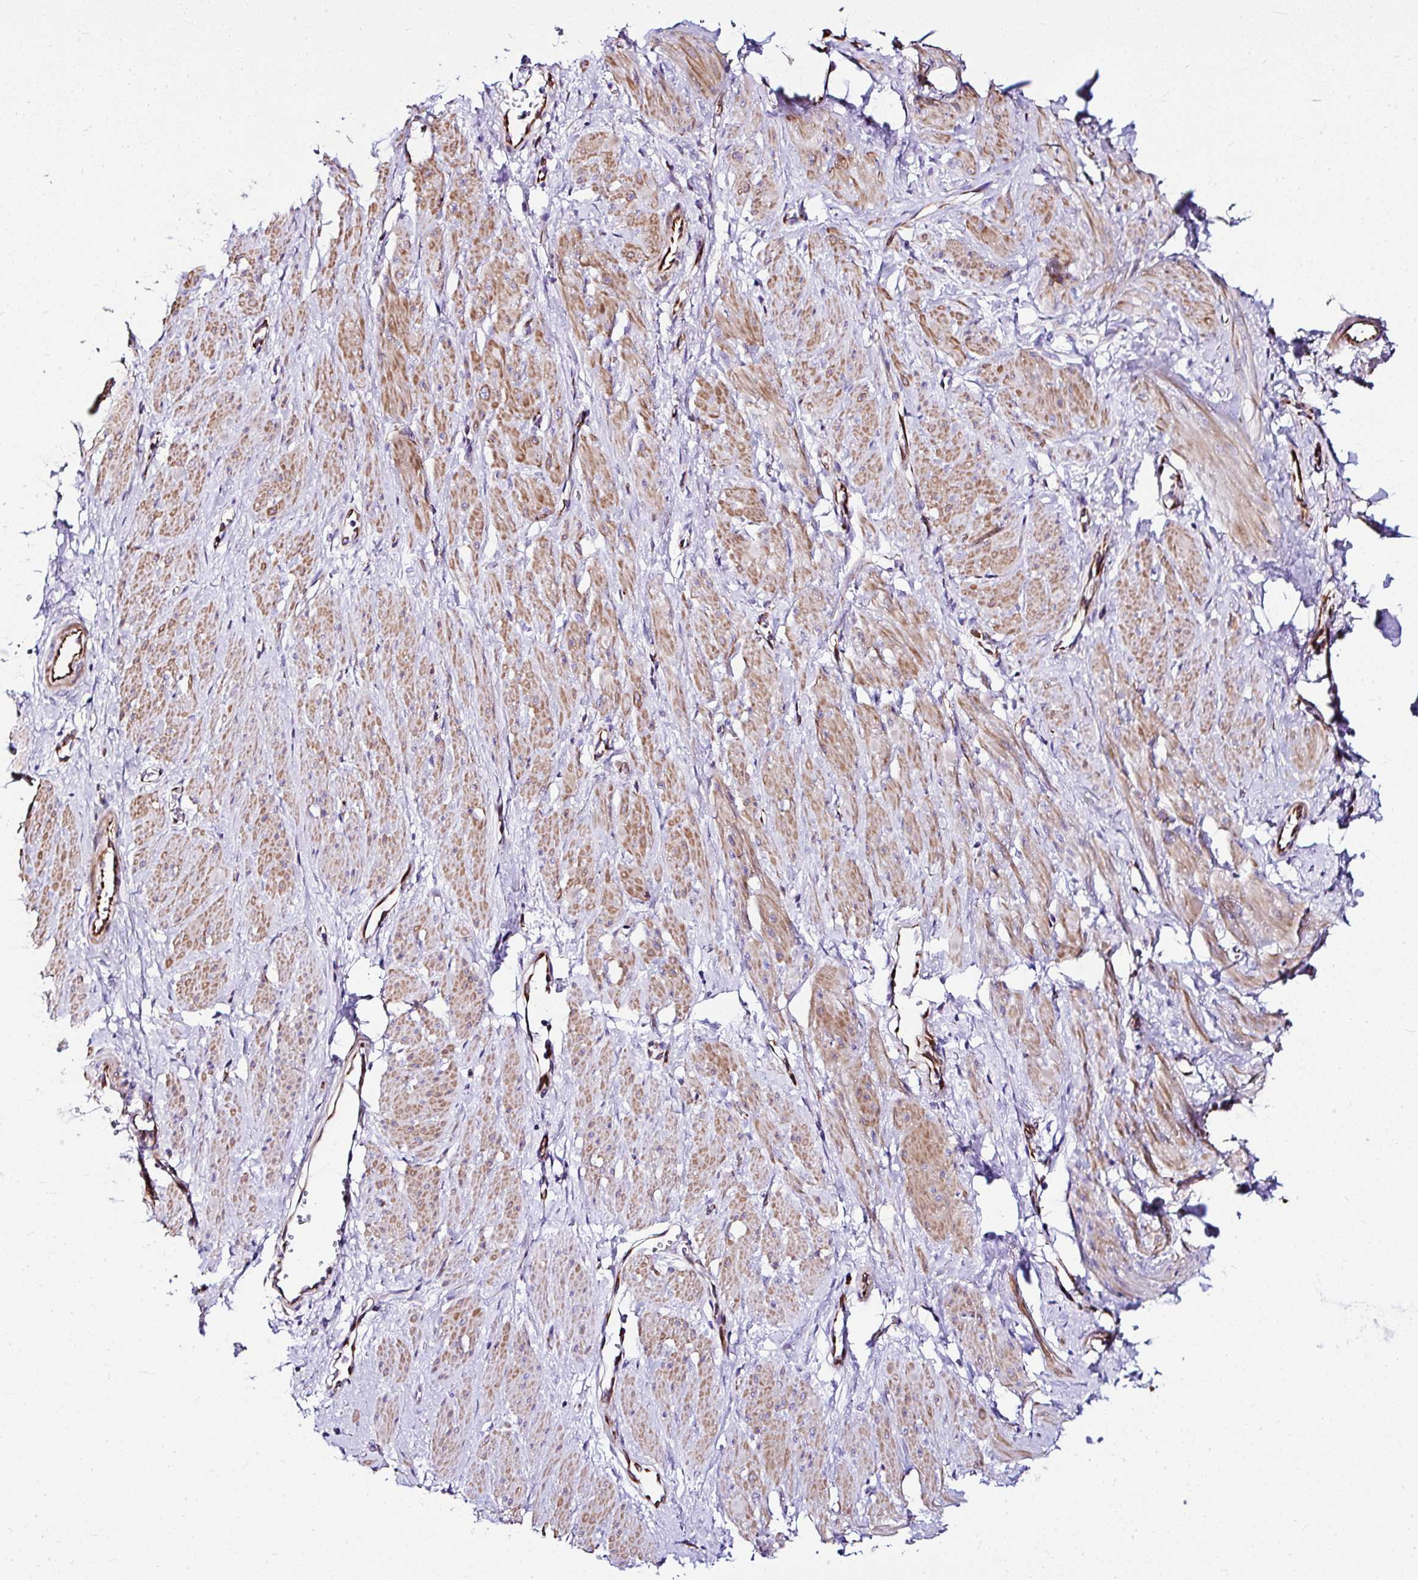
{"staining": {"intensity": "moderate", "quantity": "25%-75%", "location": "cytoplasmic/membranous"}, "tissue": "smooth muscle", "cell_type": "Smooth muscle cells", "image_type": "normal", "snomed": [{"axis": "morphology", "description": "Normal tissue, NOS"}, {"axis": "topography", "description": "Smooth muscle"}, {"axis": "topography", "description": "Uterus"}], "caption": "Immunohistochemistry of benign human smooth muscle demonstrates medium levels of moderate cytoplasmic/membranous expression in approximately 25%-75% of smooth muscle cells.", "gene": "DEPDC5", "patient": {"sex": "female", "age": 39}}